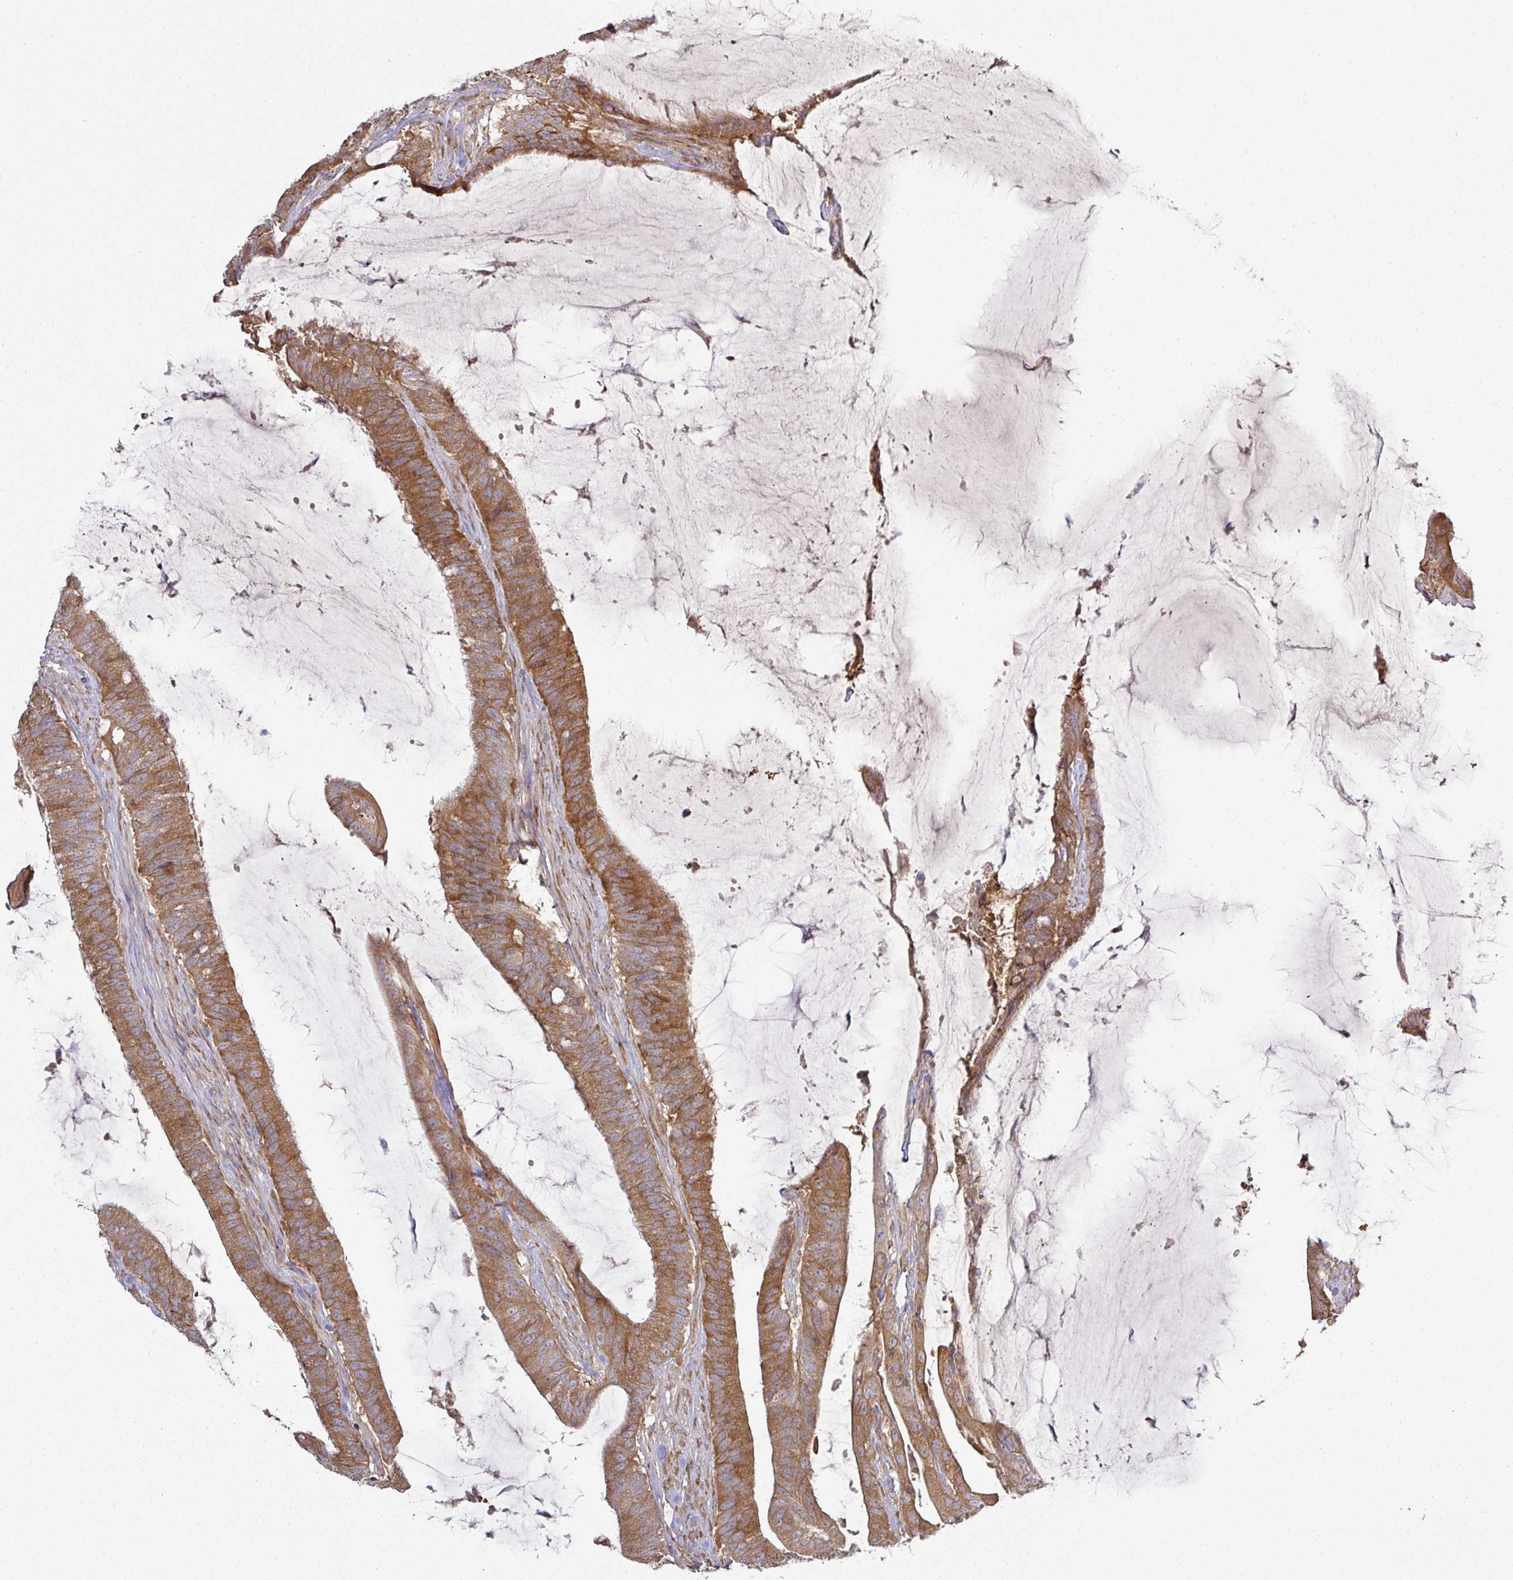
{"staining": {"intensity": "moderate", "quantity": ">75%", "location": "cytoplasmic/membranous"}, "tissue": "colorectal cancer", "cell_type": "Tumor cells", "image_type": "cancer", "snomed": [{"axis": "morphology", "description": "Adenocarcinoma, NOS"}, {"axis": "topography", "description": "Colon"}], "caption": "Human colorectal cancer (adenocarcinoma) stained with a brown dye displays moderate cytoplasmic/membranous positive staining in approximately >75% of tumor cells.", "gene": "GALP", "patient": {"sex": "female", "age": 43}}